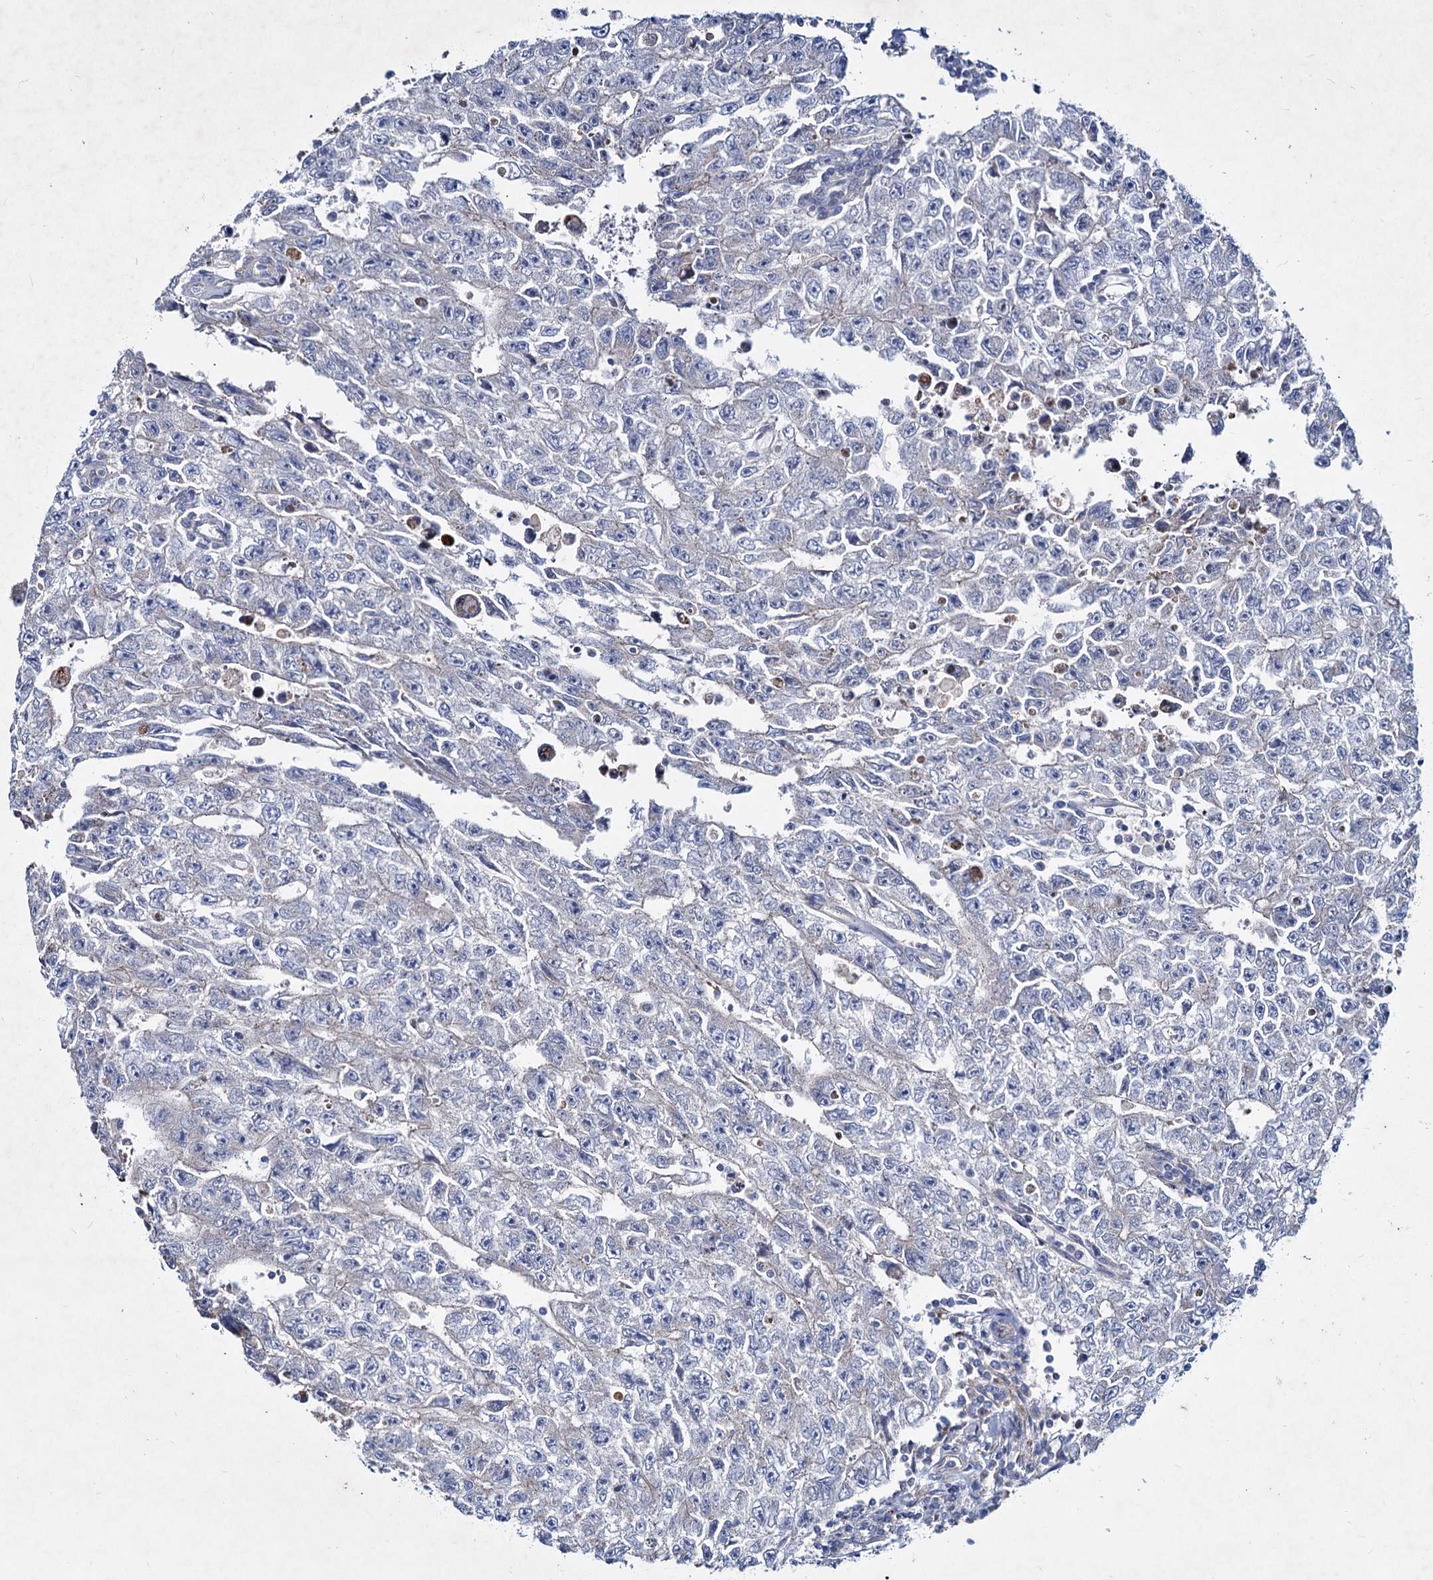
{"staining": {"intensity": "negative", "quantity": "none", "location": "none"}, "tissue": "testis cancer", "cell_type": "Tumor cells", "image_type": "cancer", "snomed": [{"axis": "morphology", "description": "Carcinoma, Embryonal, NOS"}, {"axis": "topography", "description": "Testis"}], "caption": "The immunohistochemistry histopathology image has no significant positivity in tumor cells of embryonal carcinoma (testis) tissue.", "gene": "AGBL4", "patient": {"sex": "male", "age": 17}}